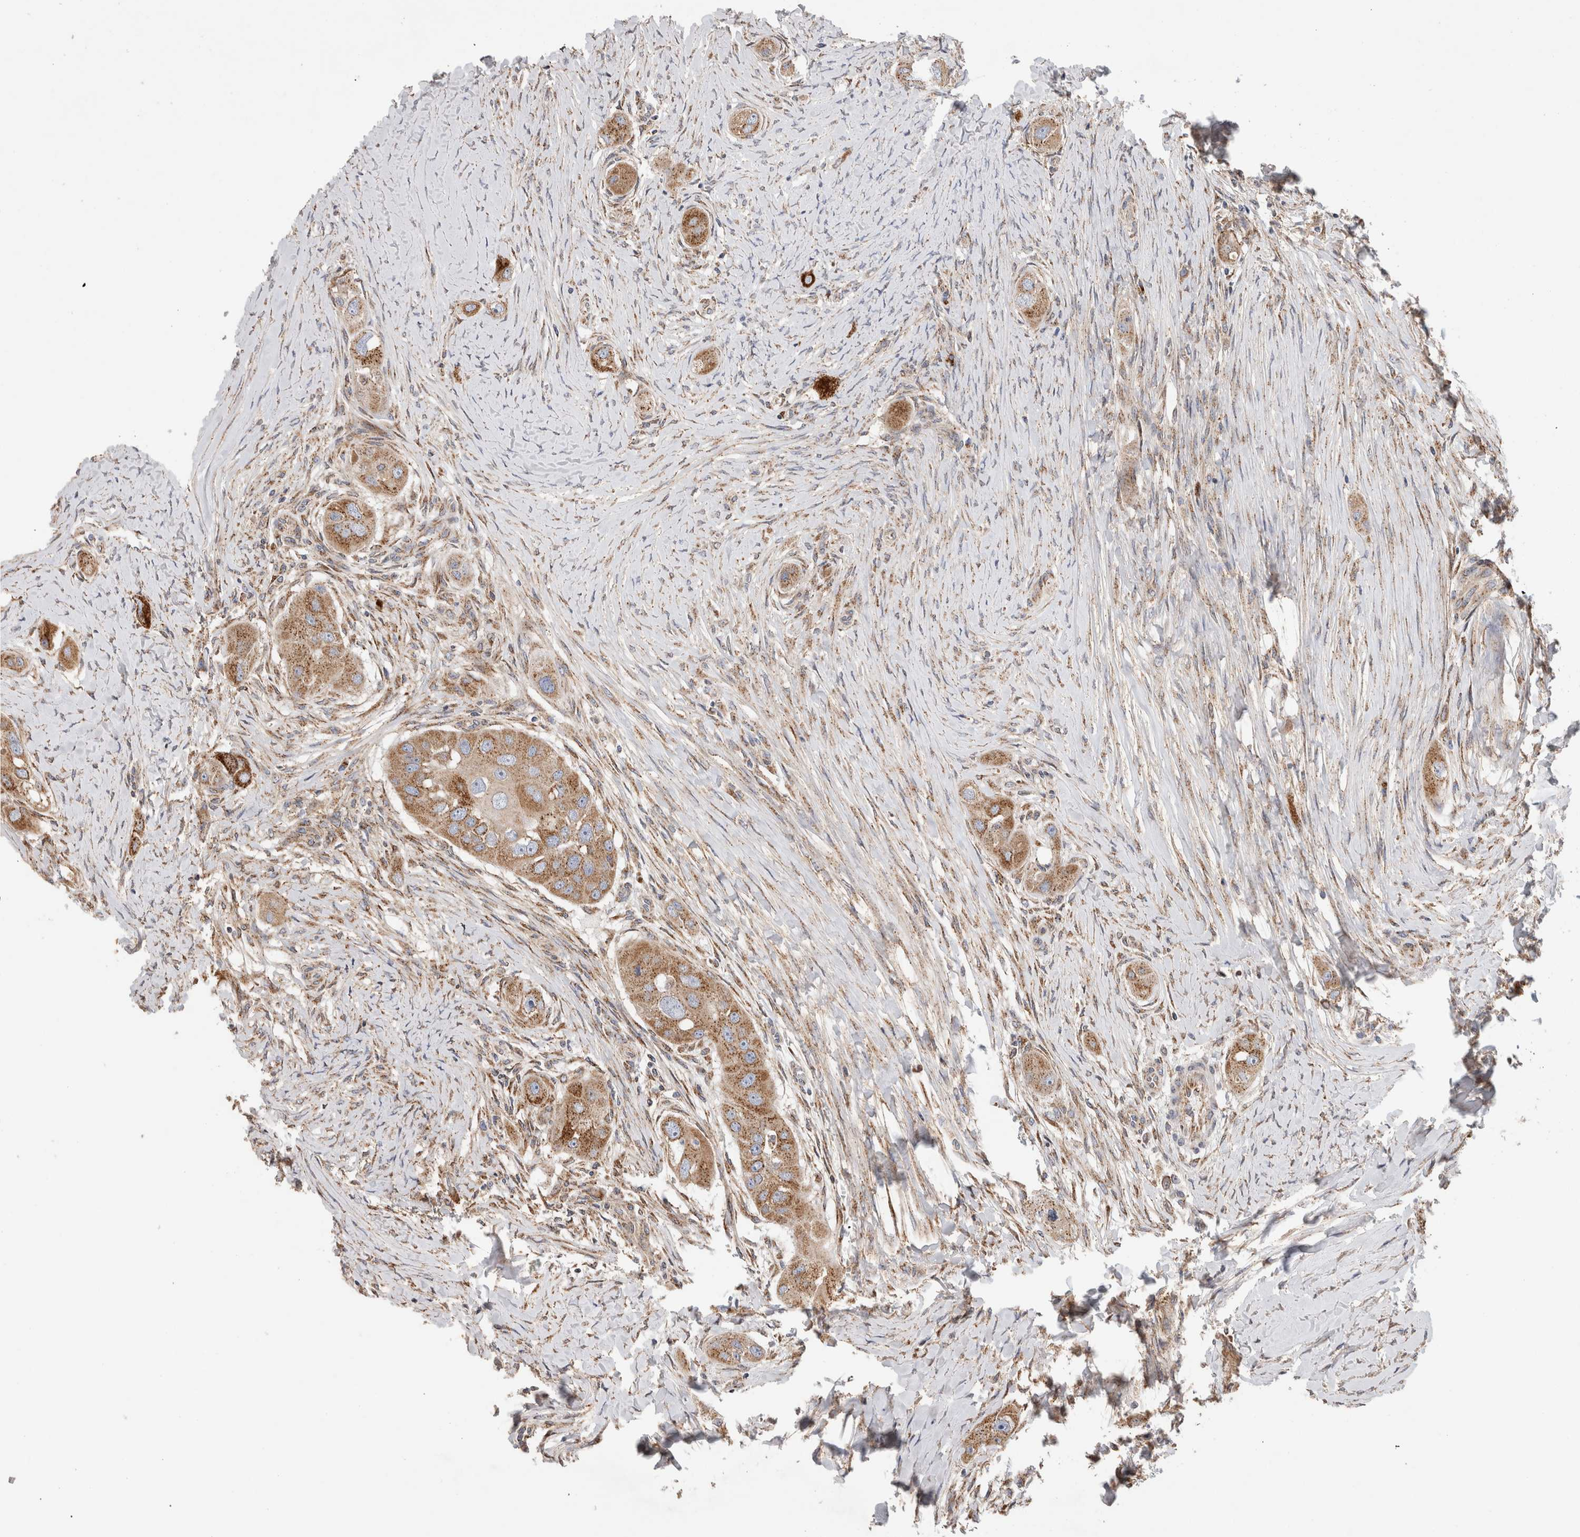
{"staining": {"intensity": "weak", "quantity": ">75%", "location": "cytoplasmic/membranous"}, "tissue": "head and neck cancer", "cell_type": "Tumor cells", "image_type": "cancer", "snomed": [{"axis": "morphology", "description": "Normal tissue, NOS"}, {"axis": "morphology", "description": "Squamous cell carcinoma, NOS"}, {"axis": "topography", "description": "Skeletal muscle"}, {"axis": "topography", "description": "Head-Neck"}], "caption": "High-magnification brightfield microscopy of head and neck cancer (squamous cell carcinoma) stained with DAB (brown) and counterstained with hematoxylin (blue). tumor cells exhibit weak cytoplasmic/membranous expression is present in approximately>75% of cells.", "gene": "IARS2", "patient": {"sex": "male", "age": 51}}